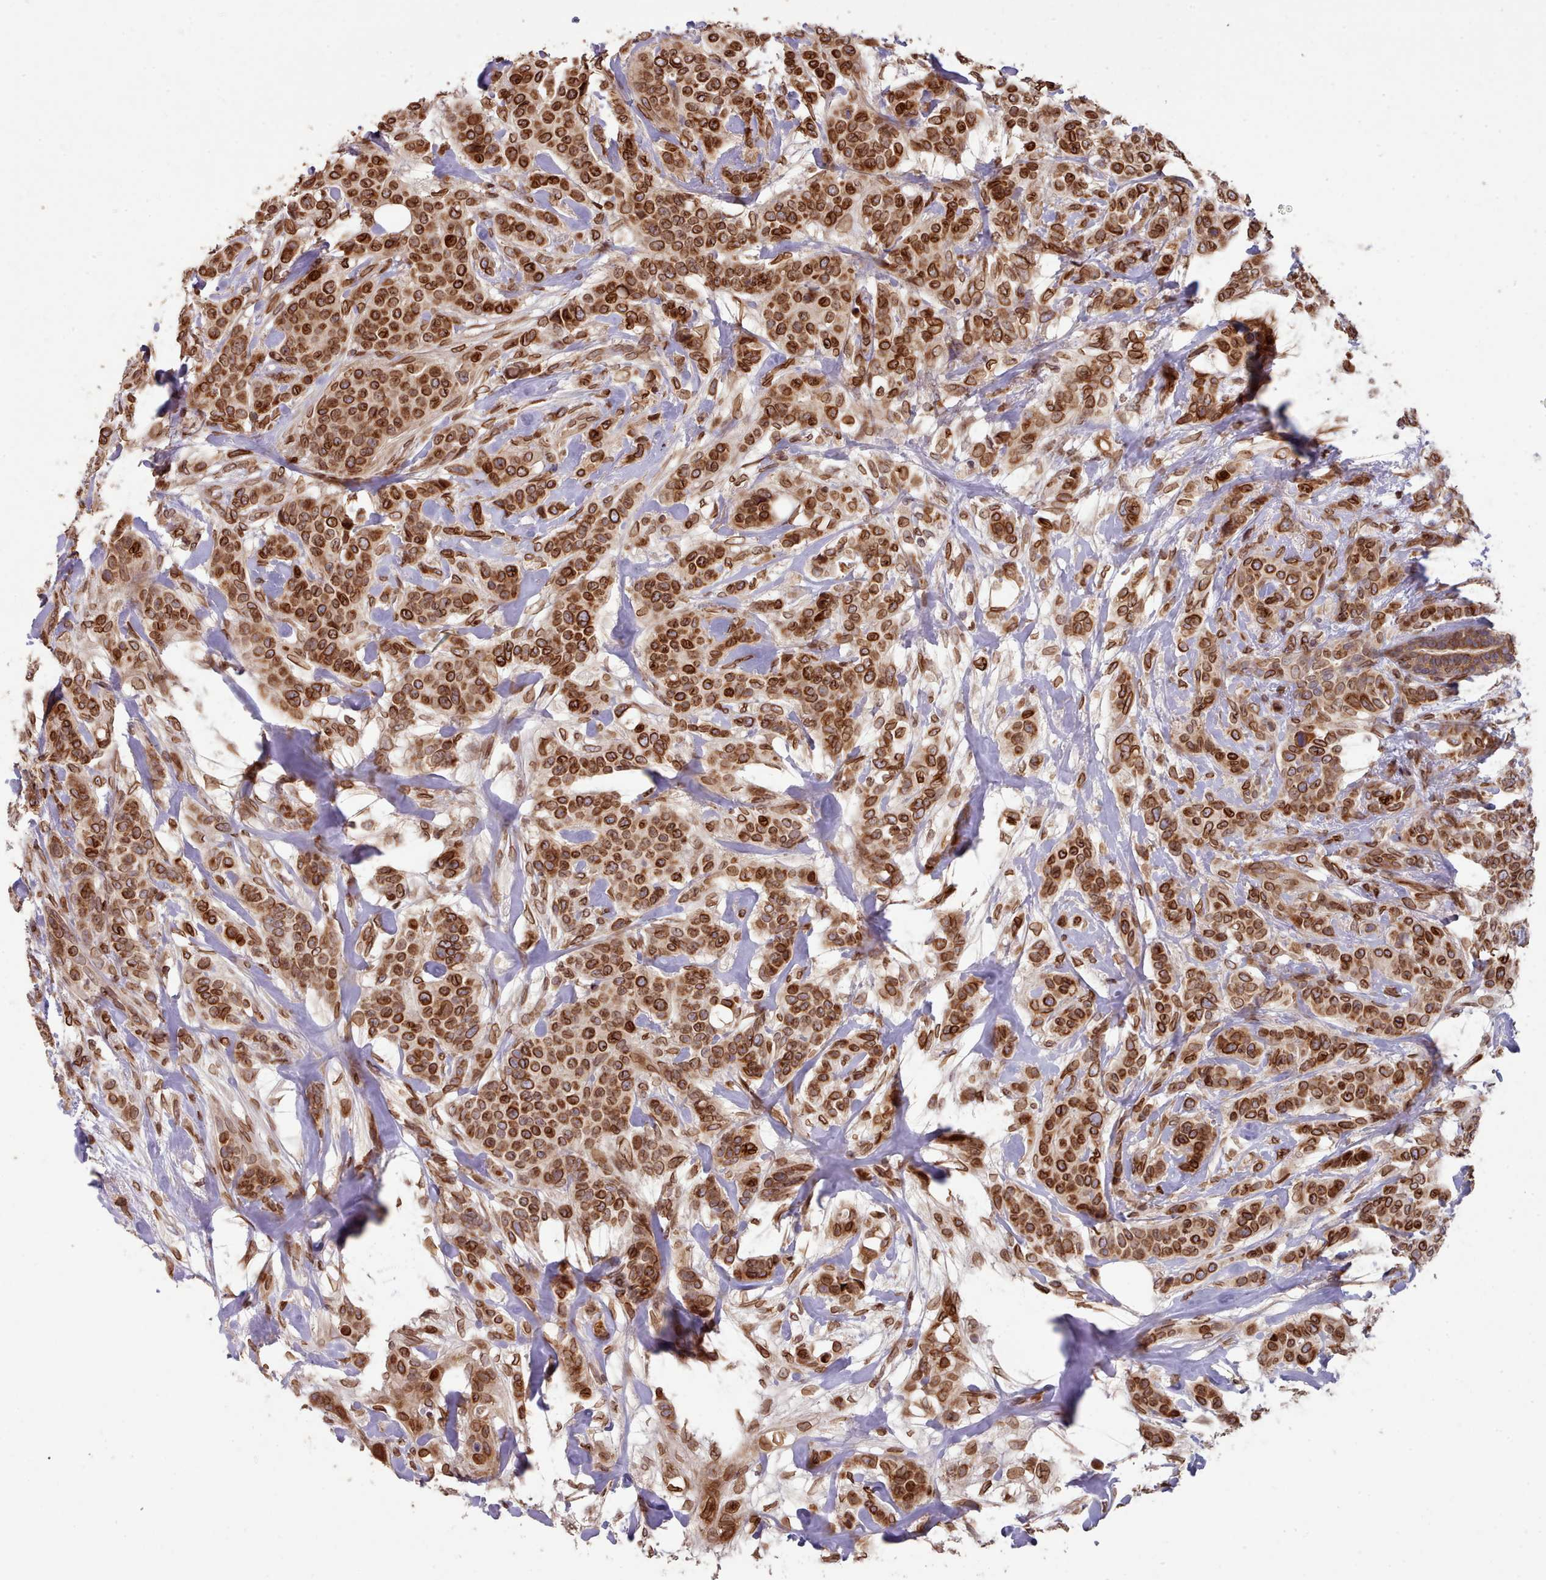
{"staining": {"intensity": "strong", "quantity": ">75%", "location": "cytoplasmic/membranous,nuclear"}, "tissue": "breast cancer", "cell_type": "Tumor cells", "image_type": "cancer", "snomed": [{"axis": "morphology", "description": "Lobular carcinoma"}, {"axis": "topography", "description": "Breast"}], "caption": "Breast cancer stained for a protein demonstrates strong cytoplasmic/membranous and nuclear positivity in tumor cells.", "gene": "TOR1AIP1", "patient": {"sex": "female", "age": 51}}